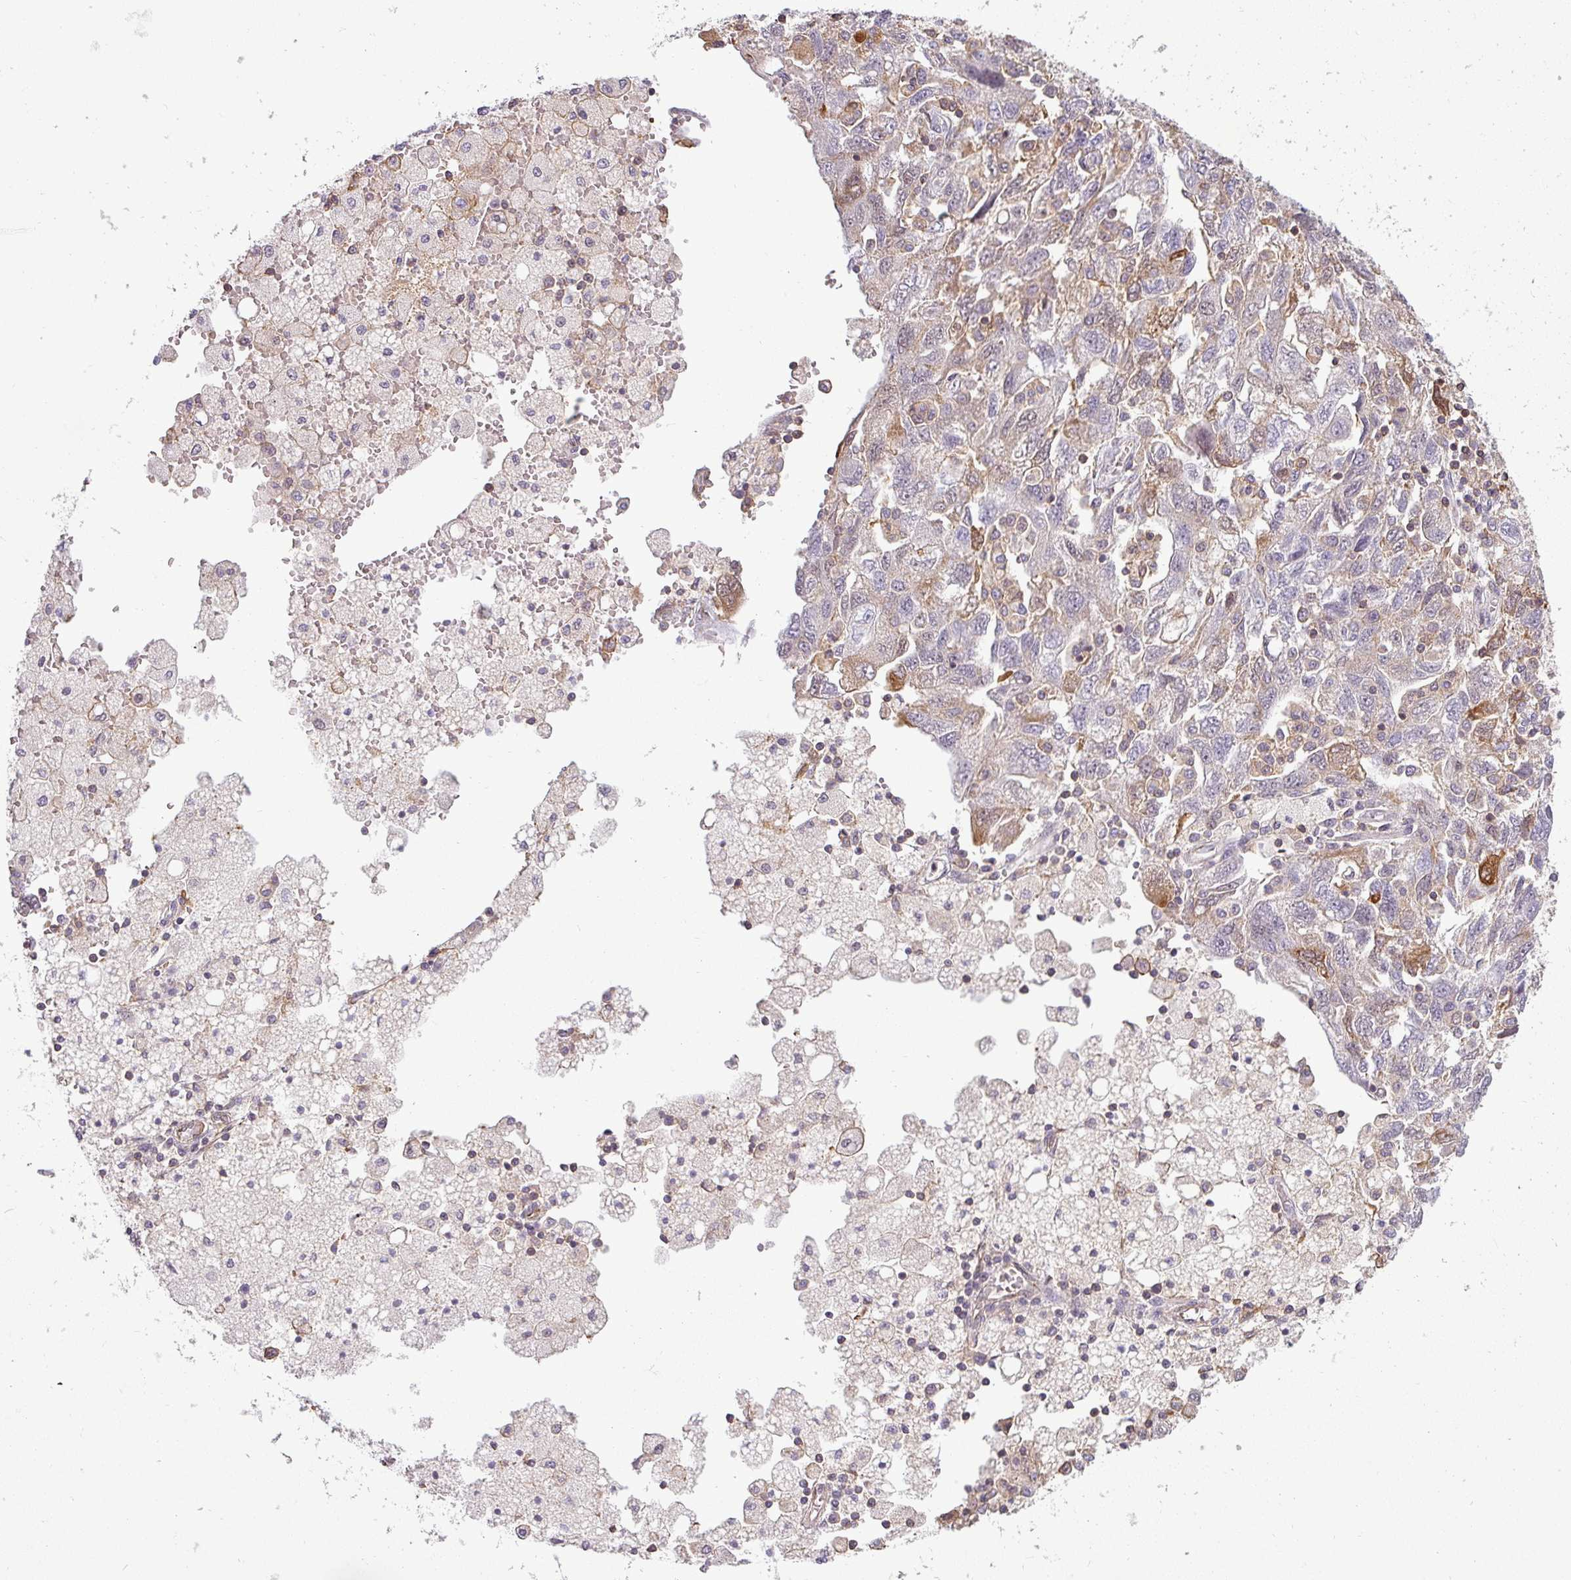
{"staining": {"intensity": "weak", "quantity": "<25%", "location": "cytoplasmic/membranous"}, "tissue": "ovarian cancer", "cell_type": "Tumor cells", "image_type": "cancer", "snomed": [{"axis": "morphology", "description": "Carcinoma, NOS"}, {"axis": "morphology", "description": "Cystadenocarcinoma, serous, NOS"}, {"axis": "topography", "description": "Ovary"}], "caption": "Immunohistochemistry photomicrograph of human ovarian cancer stained for a protein (brown), which displays no expression in tumor cells.", "gene": "ZNF835", "patient": {"sex": "female", "age": 69}}